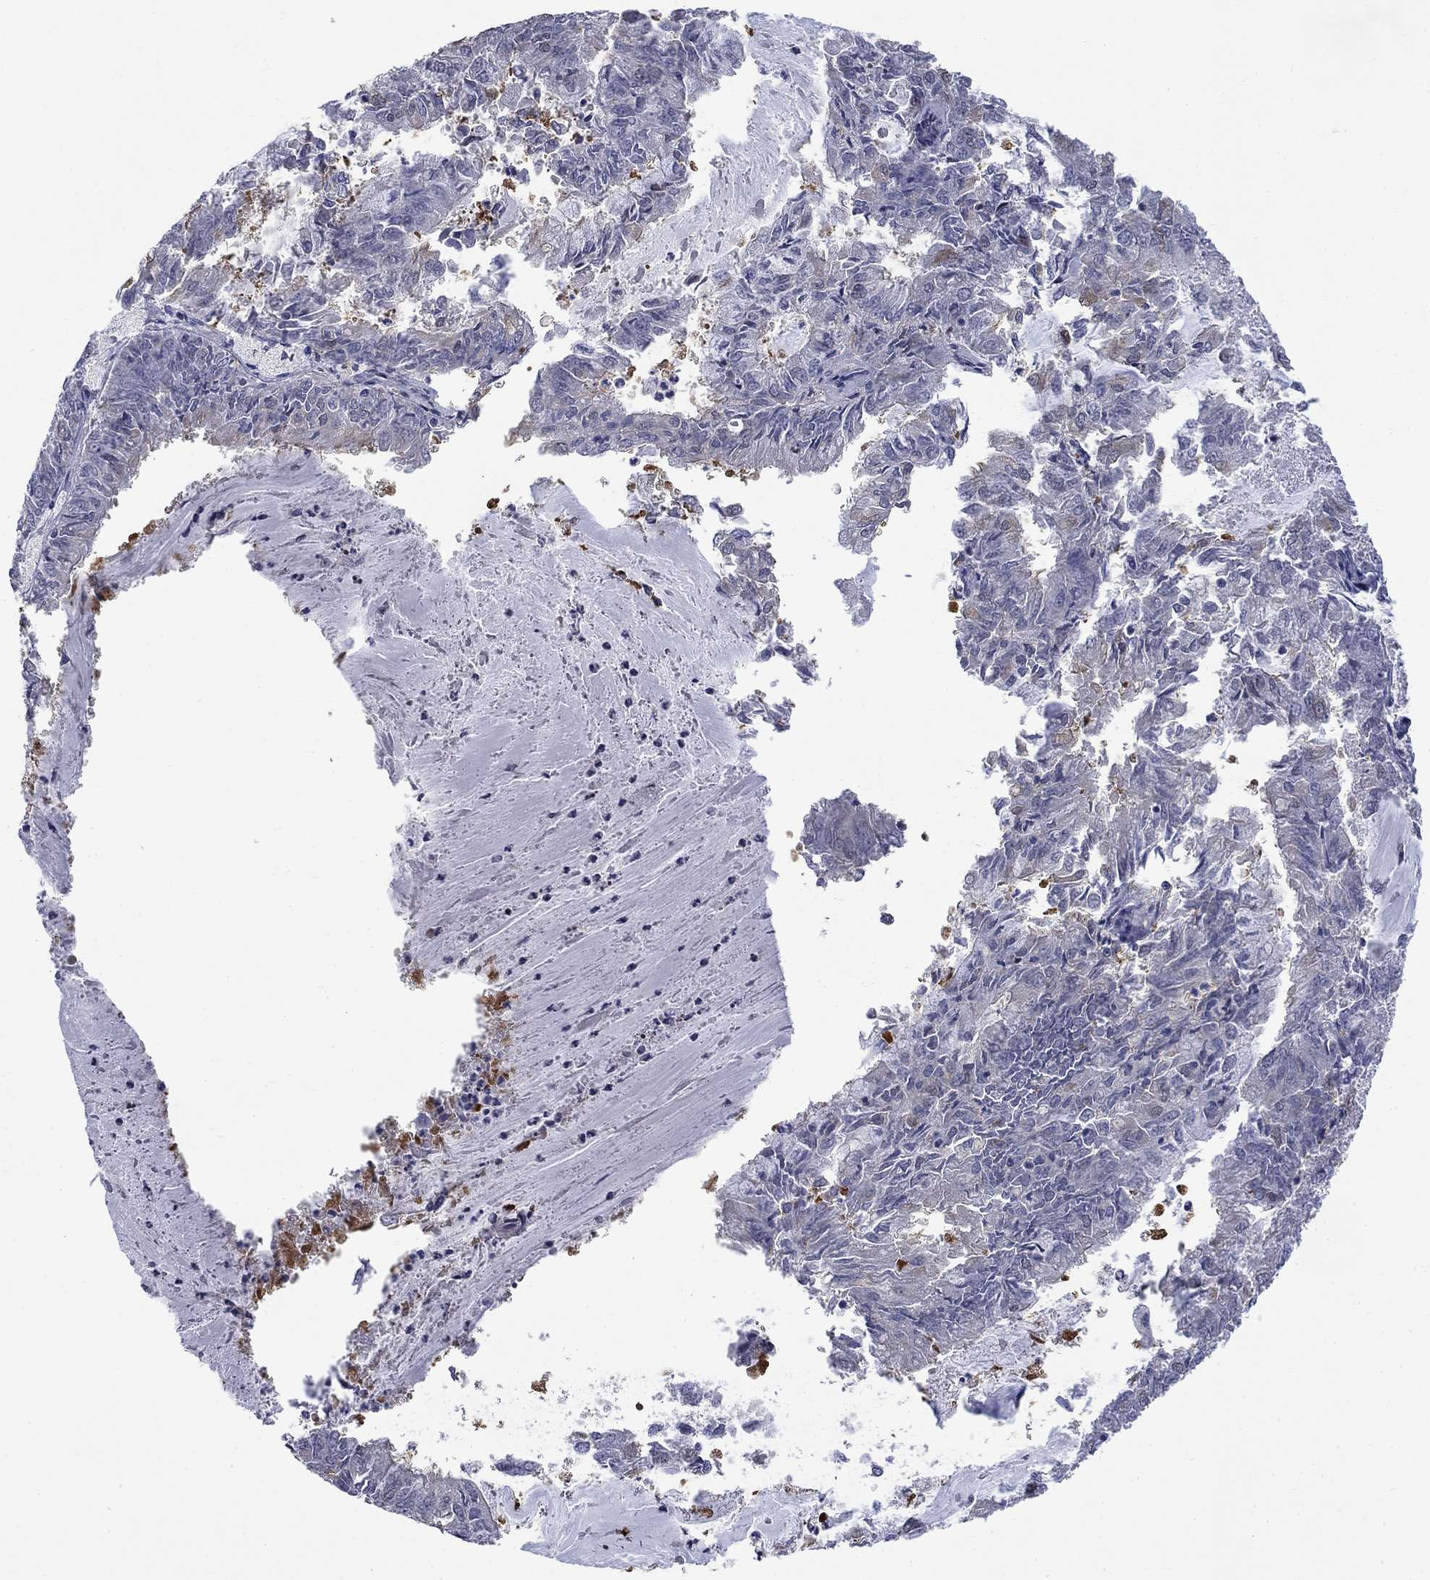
{"staining": {"intensity": "negative", "quantity": "none", "location": "none"}, "tissue": "endometrial cancer", "cell_type": "Tumor cells", "image_type": "cancer", "snomed": [{"axis": "morphology", "description": "Adenocarcinoma, NOS"}, {"axis": "topography", "description": "Endometrium"}], "caption": "A micrograph of endometrial cancer (adenocarcinoma) stained for a protein shows no brown staining in tumor cells.", "gene": "PDZD2", "patient": {"sex": "female", "age": 57}}